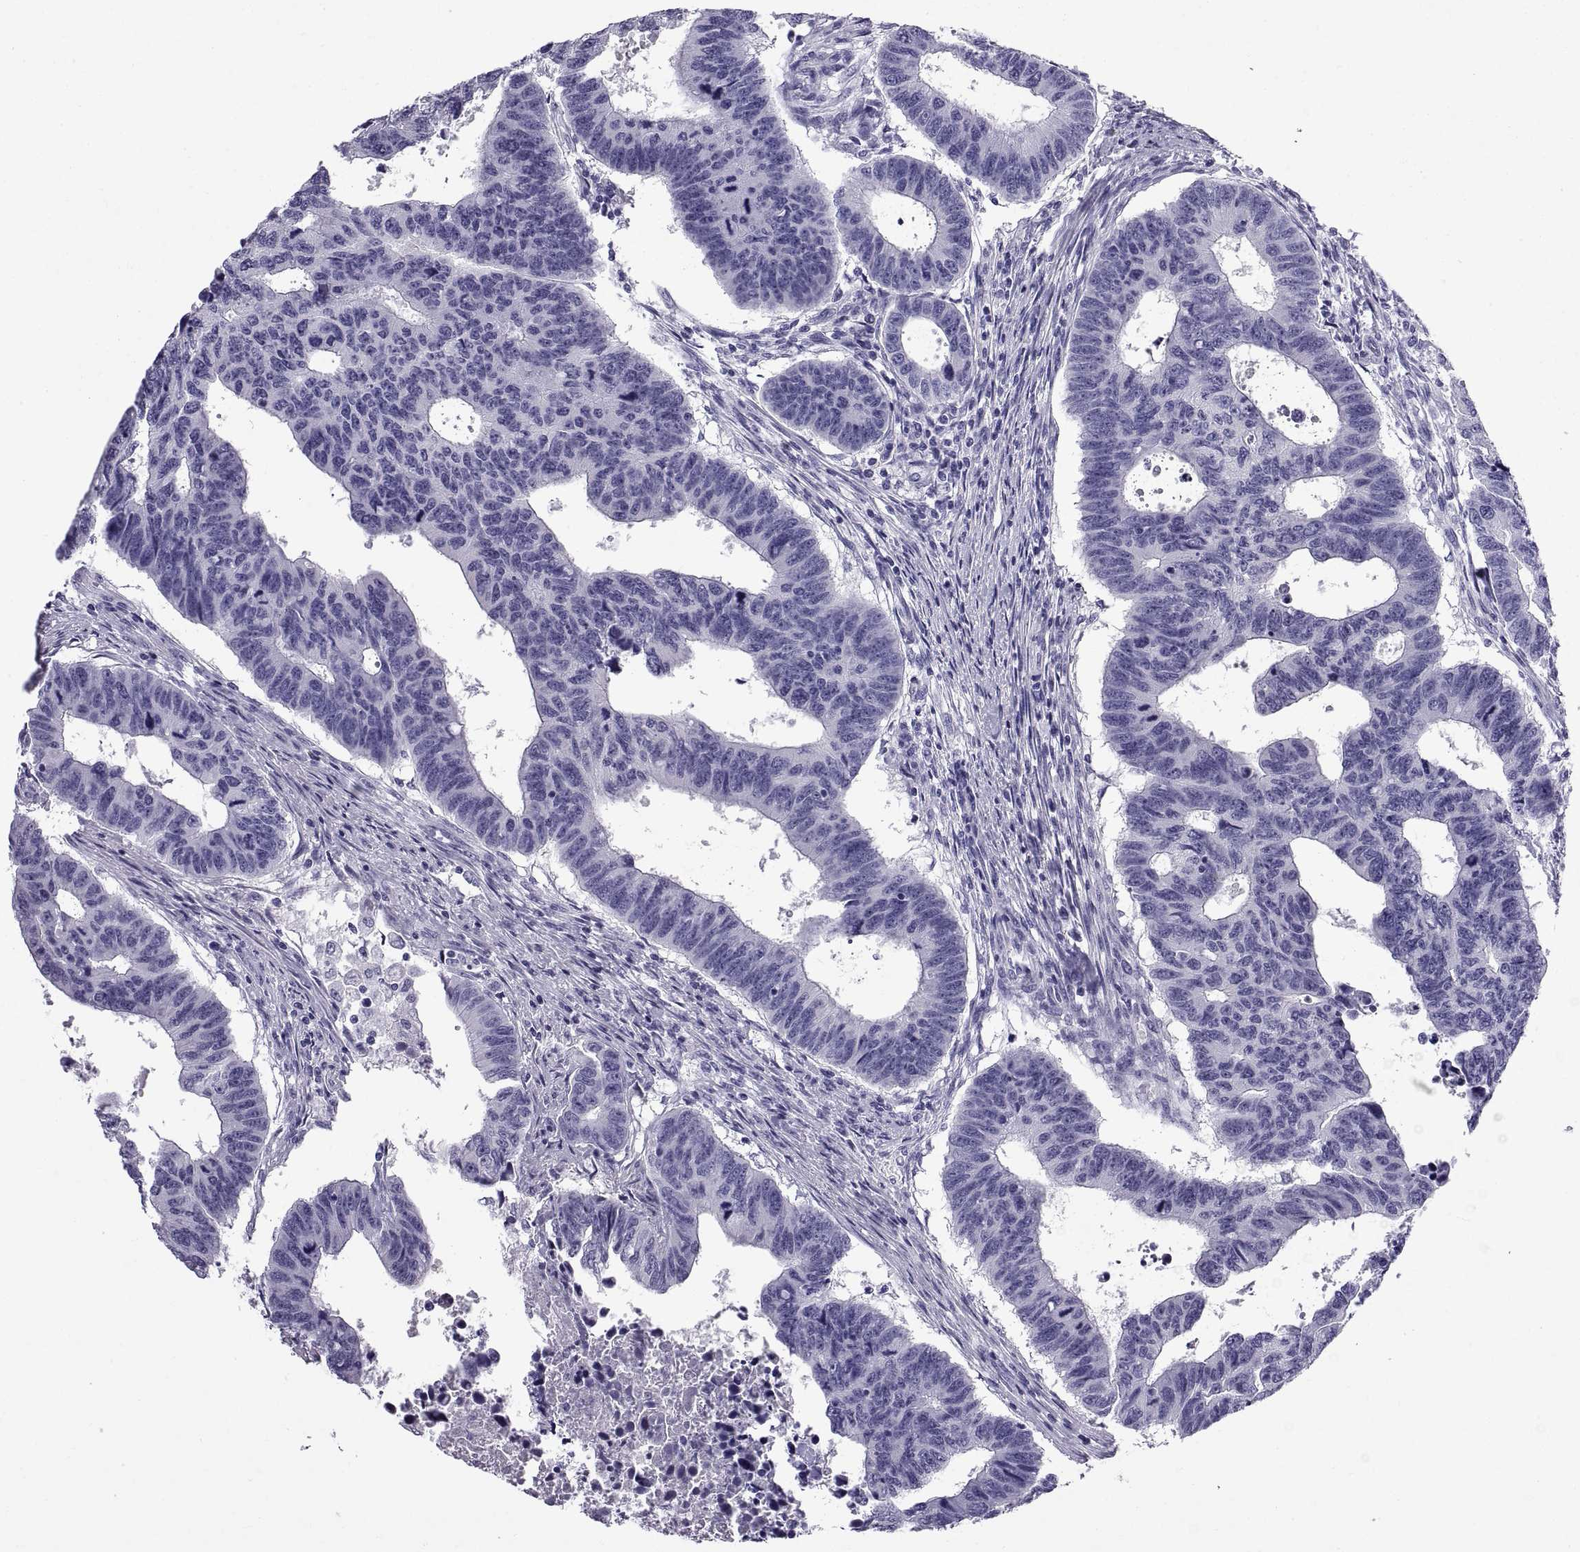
{"staining": {"intensity": "negative", "quantity": "none", "location": "none"}, "tissue": "colorectal cancer", "cell_type": "Tumor cells", "image_type": "cancer", "snomed": [{"axis": "morphology", "description": "Adenocarcinoma, NOS"}, {"axis": "topography", "description": "Rectum"}], "caption": "The IHC image has no significant expression in tumor cells of colorectal adenocarcinoma tissue. (Stains: DAB (3,3'-diaminobenzidine) immunohistochemistry (IHC) with hematoxylin counter stain, Microscopy: brightfield microscopy at high magnification).", "gene": "SPDYE1", "patient": {"sex": "female", "age": 85}}